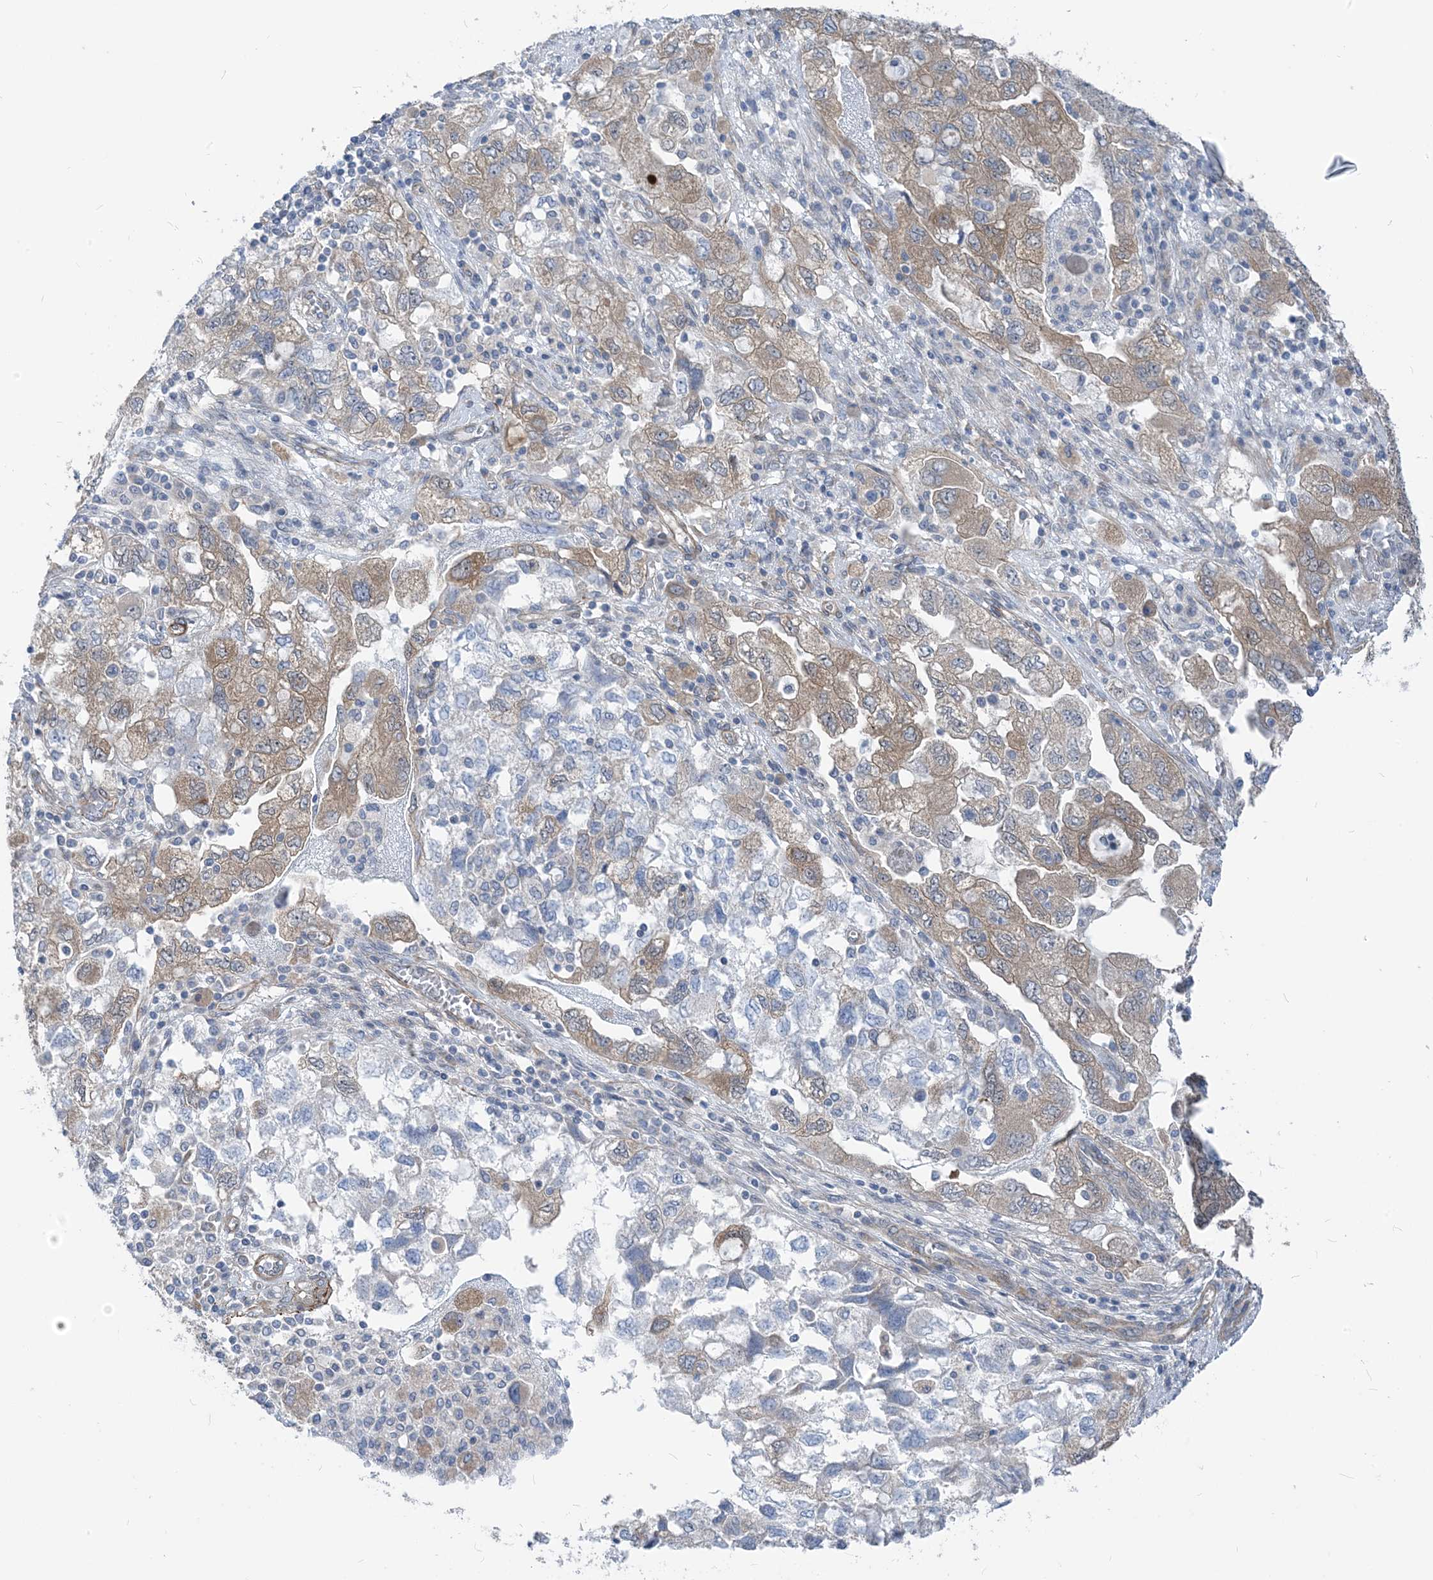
{"staining": {"intensity": "moderate", "quantity": "25%-75%", "location": "cytoplasmic/membranous"}, "tissue": "ovarian cancer", "cell_type": "Tumor cells", "image_type": "cancer", "snomed": [{"axis": "morphology", "description": "Carcinoma, NOS"}, {"axis": "morphology", "description": "Cystadenocarcinoma, serous, NOS"}, {"axis": "topography", "description": "Ovary"}], "caption": "Protein expression analysis of human serous cystadenocarcinoma (ovarian) reveals moderate cytoplasmic/membranous staining in approximately 25%-75% of tumor cells.", "gene": "PLEKHA3", "patient": {"sex": "female", "age": 69}}